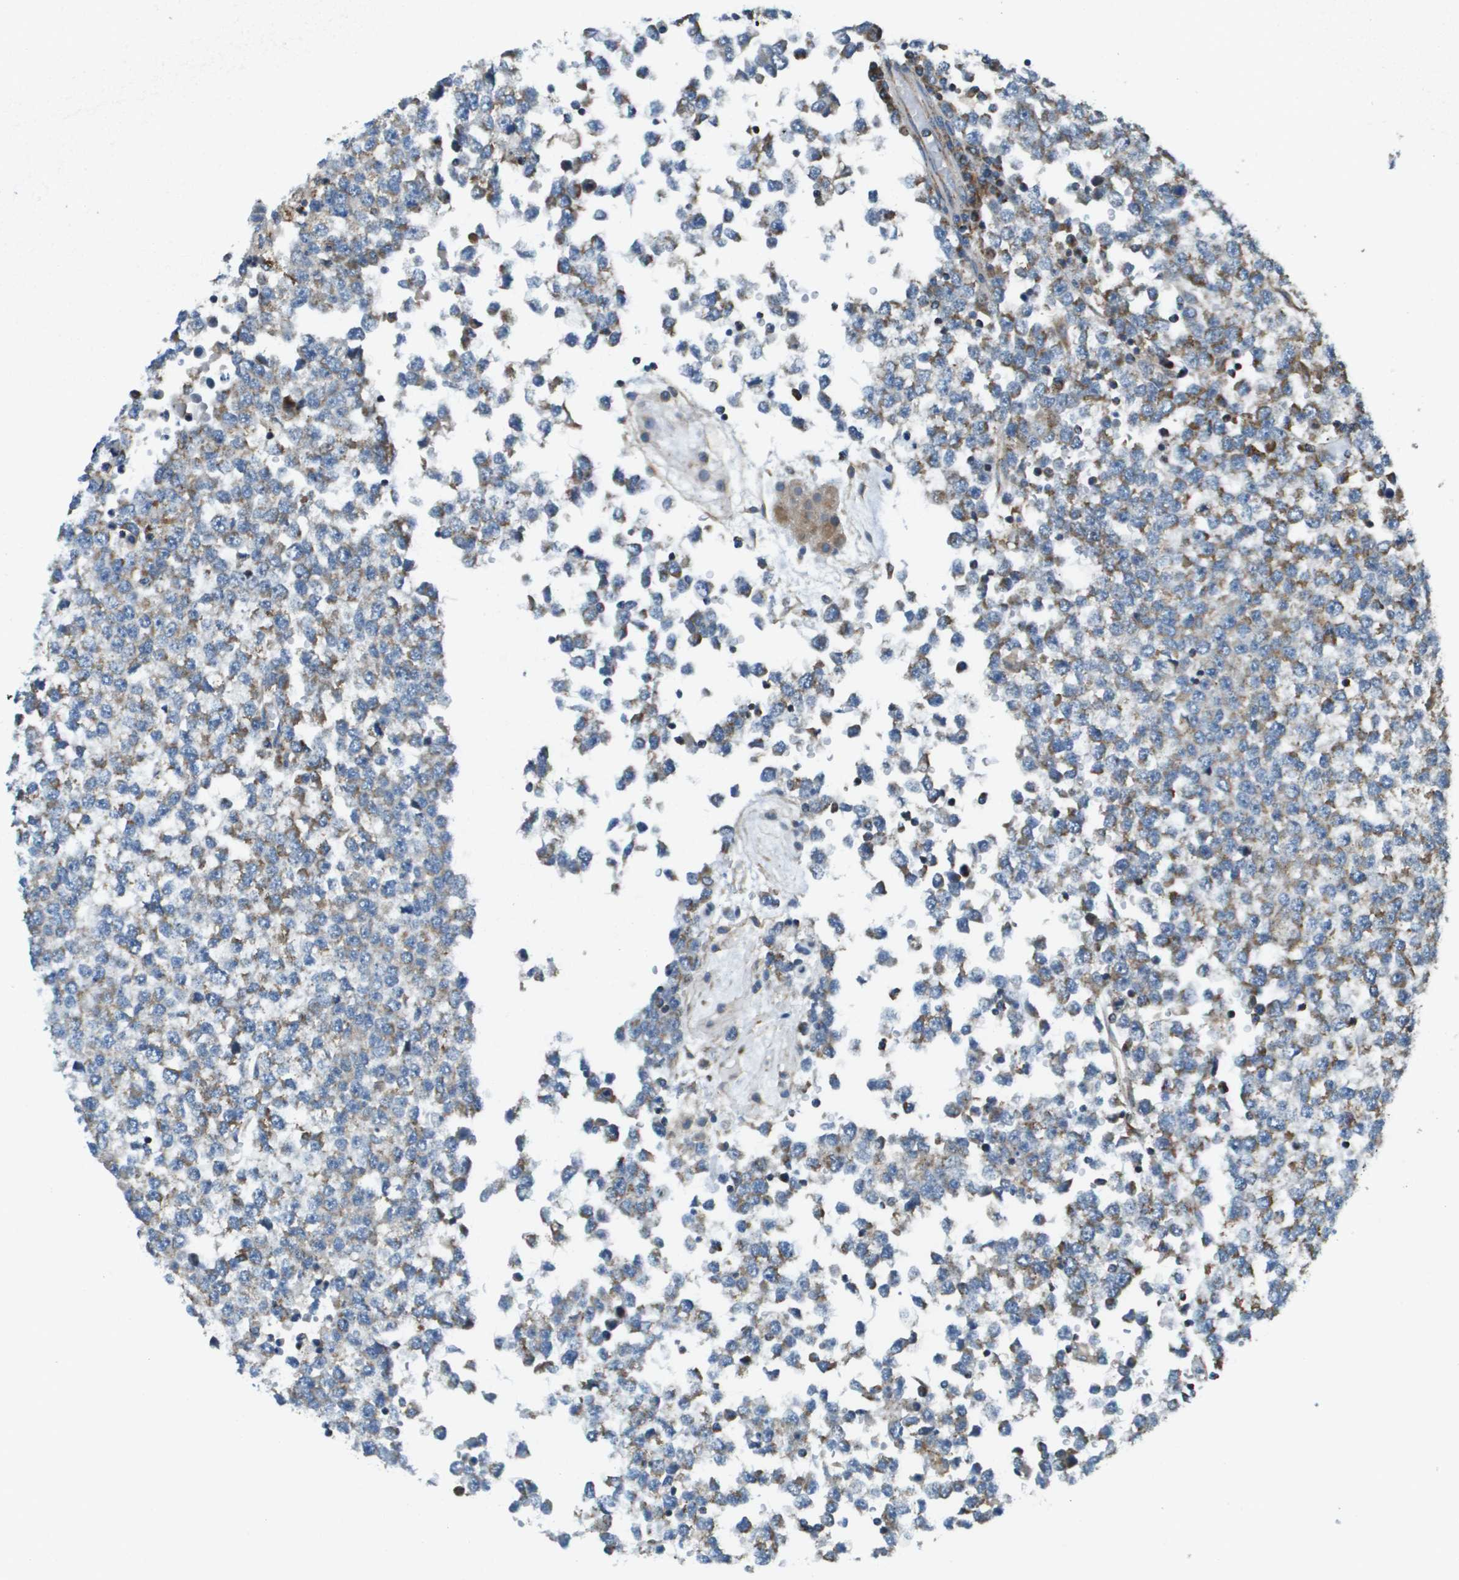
{"staining": {"intensity": "moderate", "quantity": "<25%", "location": "cytoplasmic/membranous"}, "tissue": "testis cancer", "cell_type": "Tumor cells", "image_type": "cancer", "snomed": [{"axis": "morphology", "description": "Seminoma, NOS"}, {"axis": "topography", "description": "Testis"}], "caption": "A brown stain labels moderate cytoplasmic/membranous staining of a protein in human testis cancer tumor cells.", "gene": "NRK", "patient": {"sex": "male", "age": 65}}